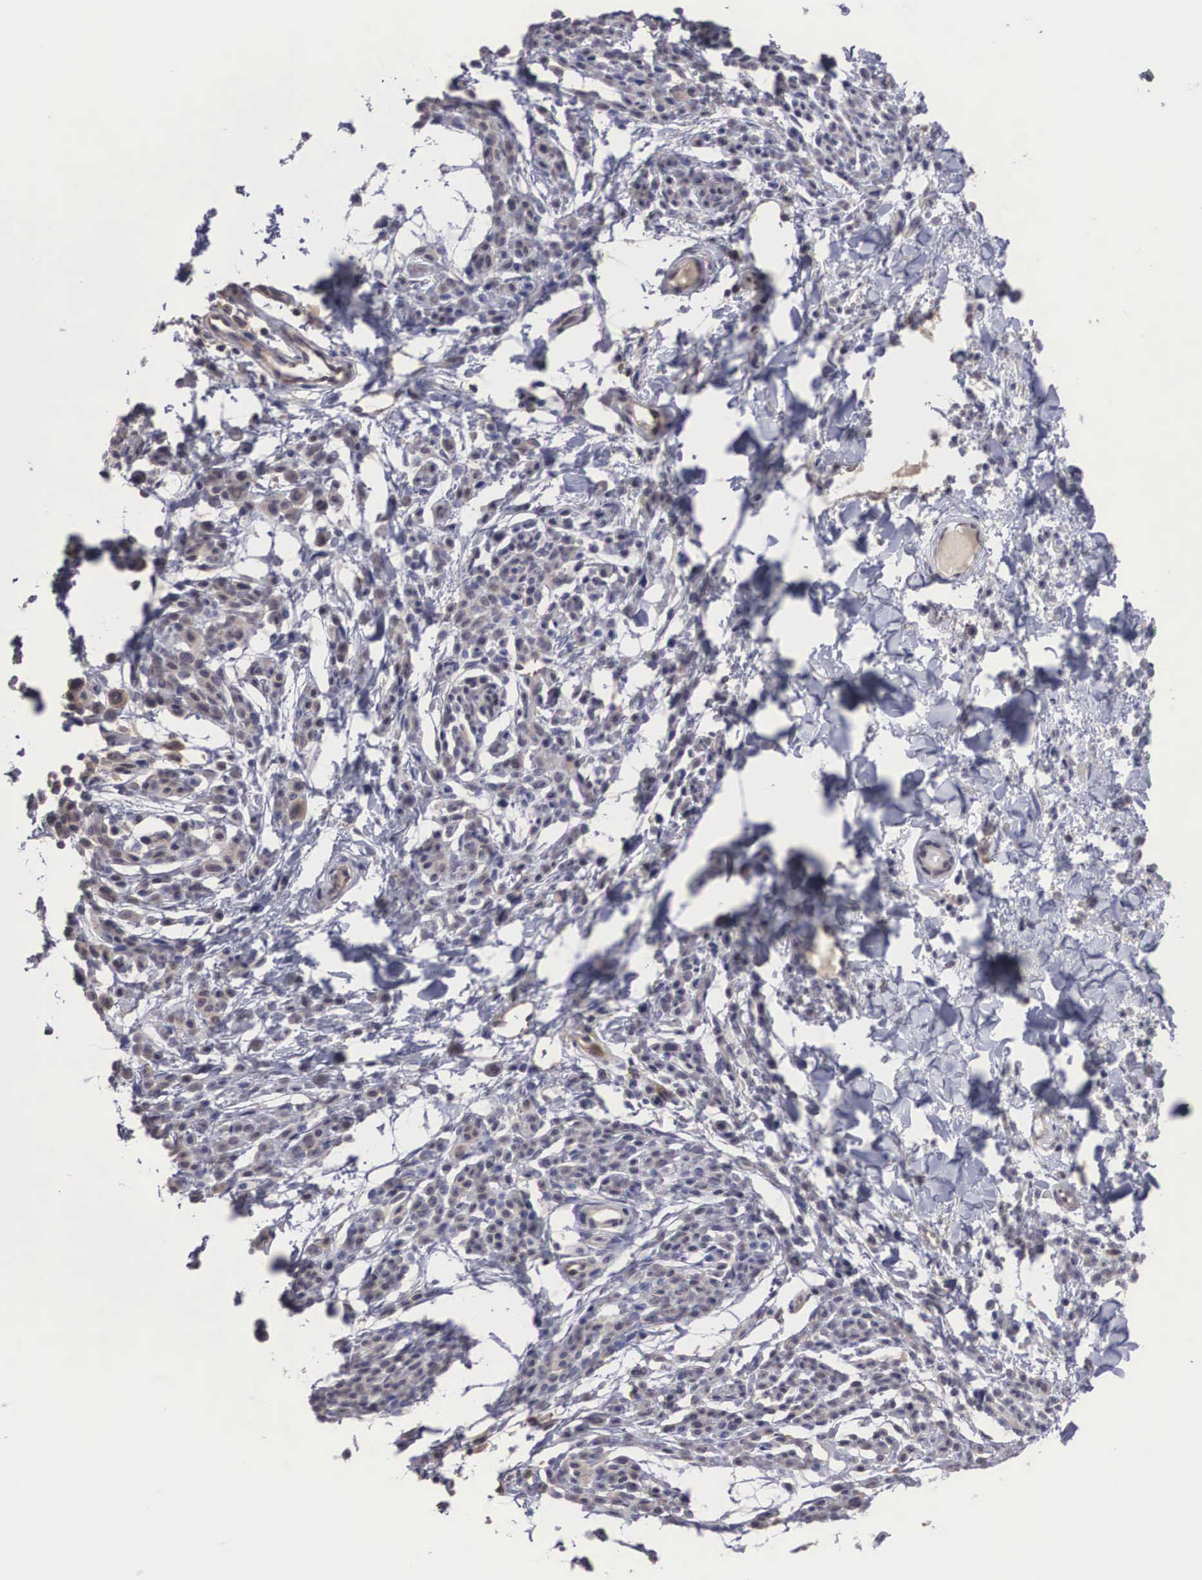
{"staining": {"intensity": "weak", "quantity": "25%-75%", "location": "cytoplasmic/membranous,nuclear"}, "tissue": "melanoma", "cell_type": "Tumor cells", "image_type": "cancer", "snomed": [{"axis": "morphology", "description": "Malignant melanoma, NOS"}, {"axis": "topography", "description": "Skin"}], "caption": "Weak cytoplasmic/membranous and nuclear protein staining is identified in approximately 25%-75% of tumor cells in melanoma.", "gene": "DNAJB7", "patient": {"sex": "female", "age": 52}}